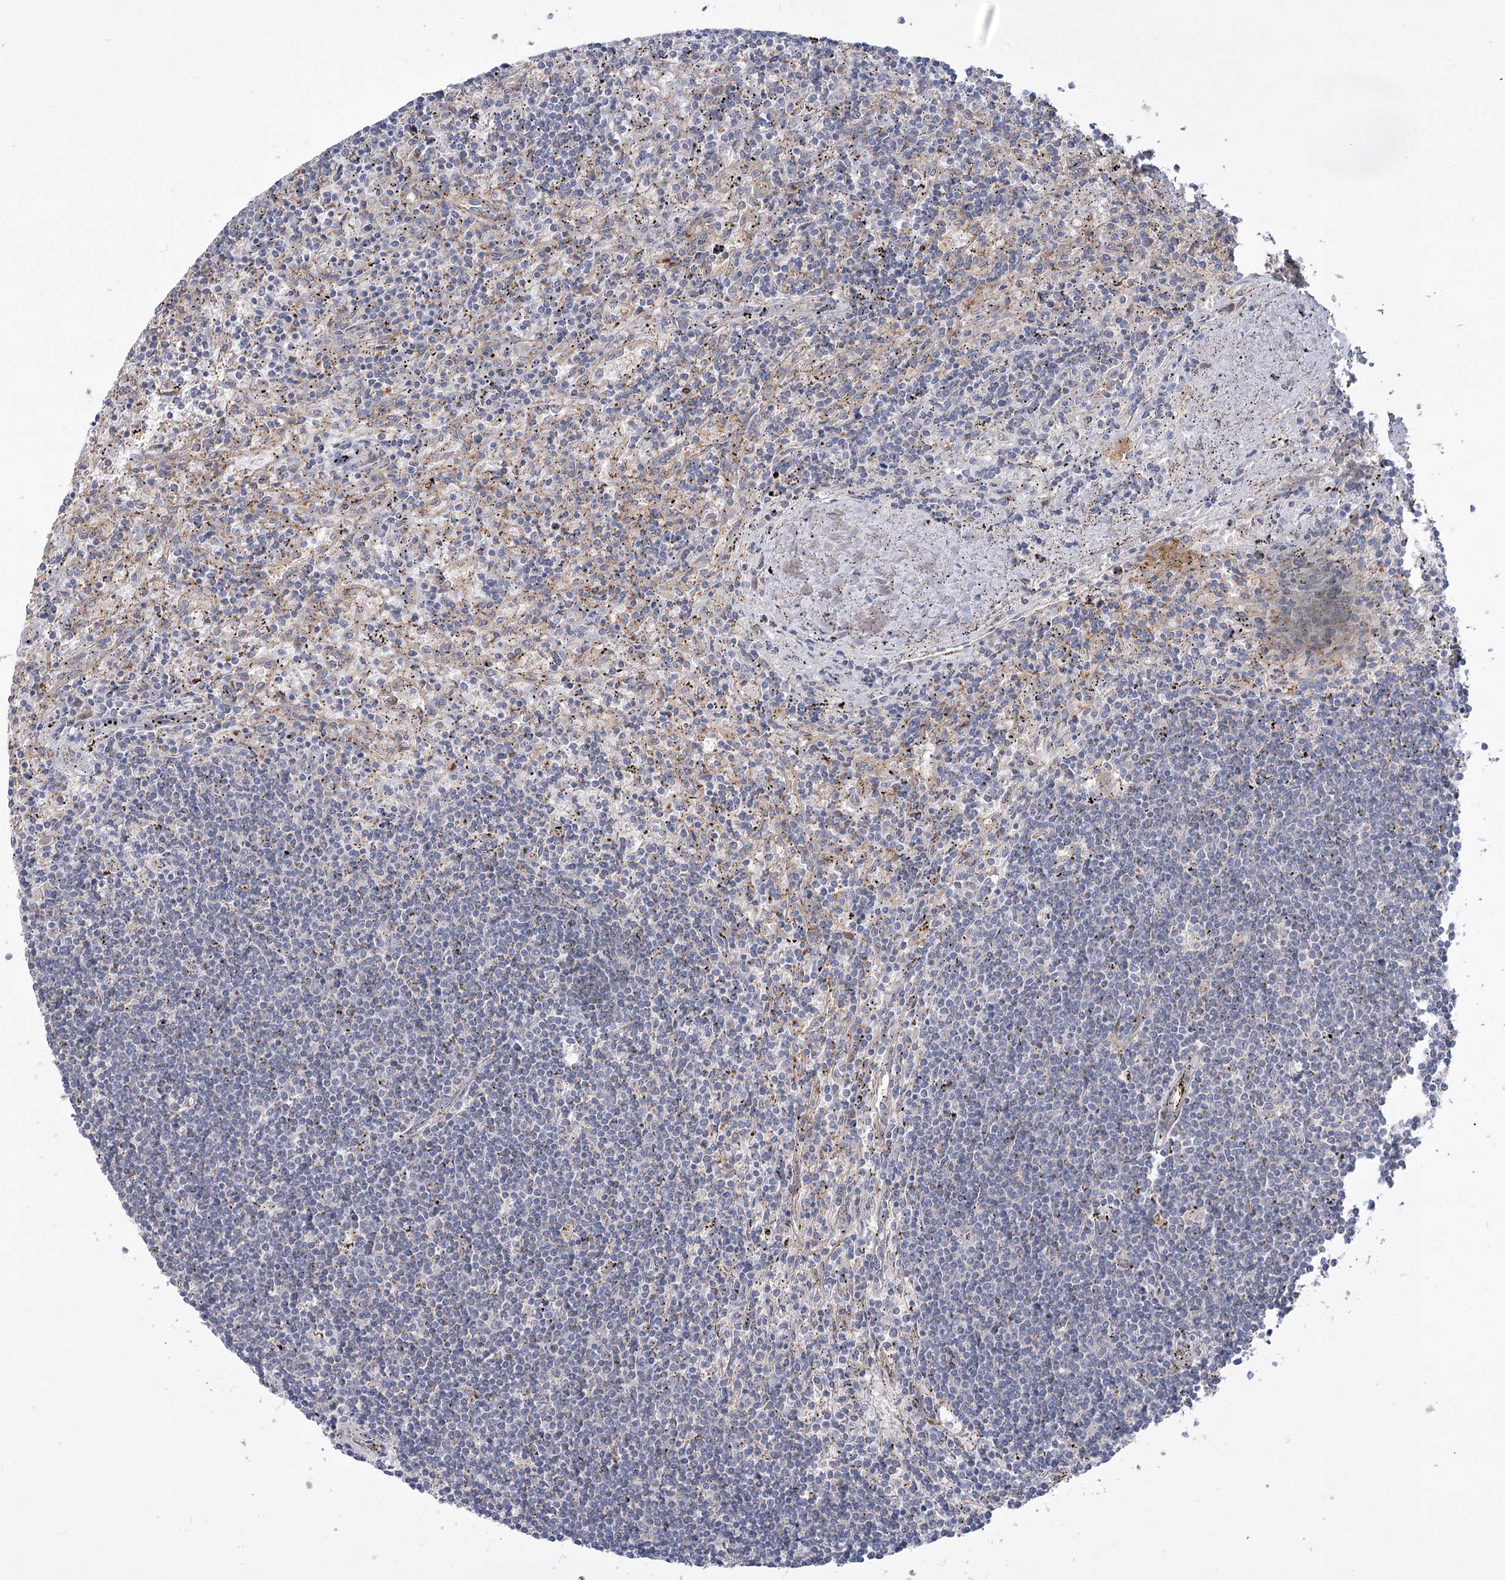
{"staining": {"intensity": "negative", "quantity": "none", "location": "none"}, "tissue": "lymphoma", "cell_type": "Tumor cells", "image_type": "cancer", "snomed": [{"axis": "morphology", "description": "Malignant lymphoma, non-Hodgkin's type, Low grade"}, {"axis": "topography", "description": "Spleen"}], "caption": "Malignant lymphoma, non-Hodgkin's type (low-grade) was stained to show a protein in brown. There is no significant expression in tumor cells.", "gene": "RIN2", "patient": {"sex": "male", "age": 76}}